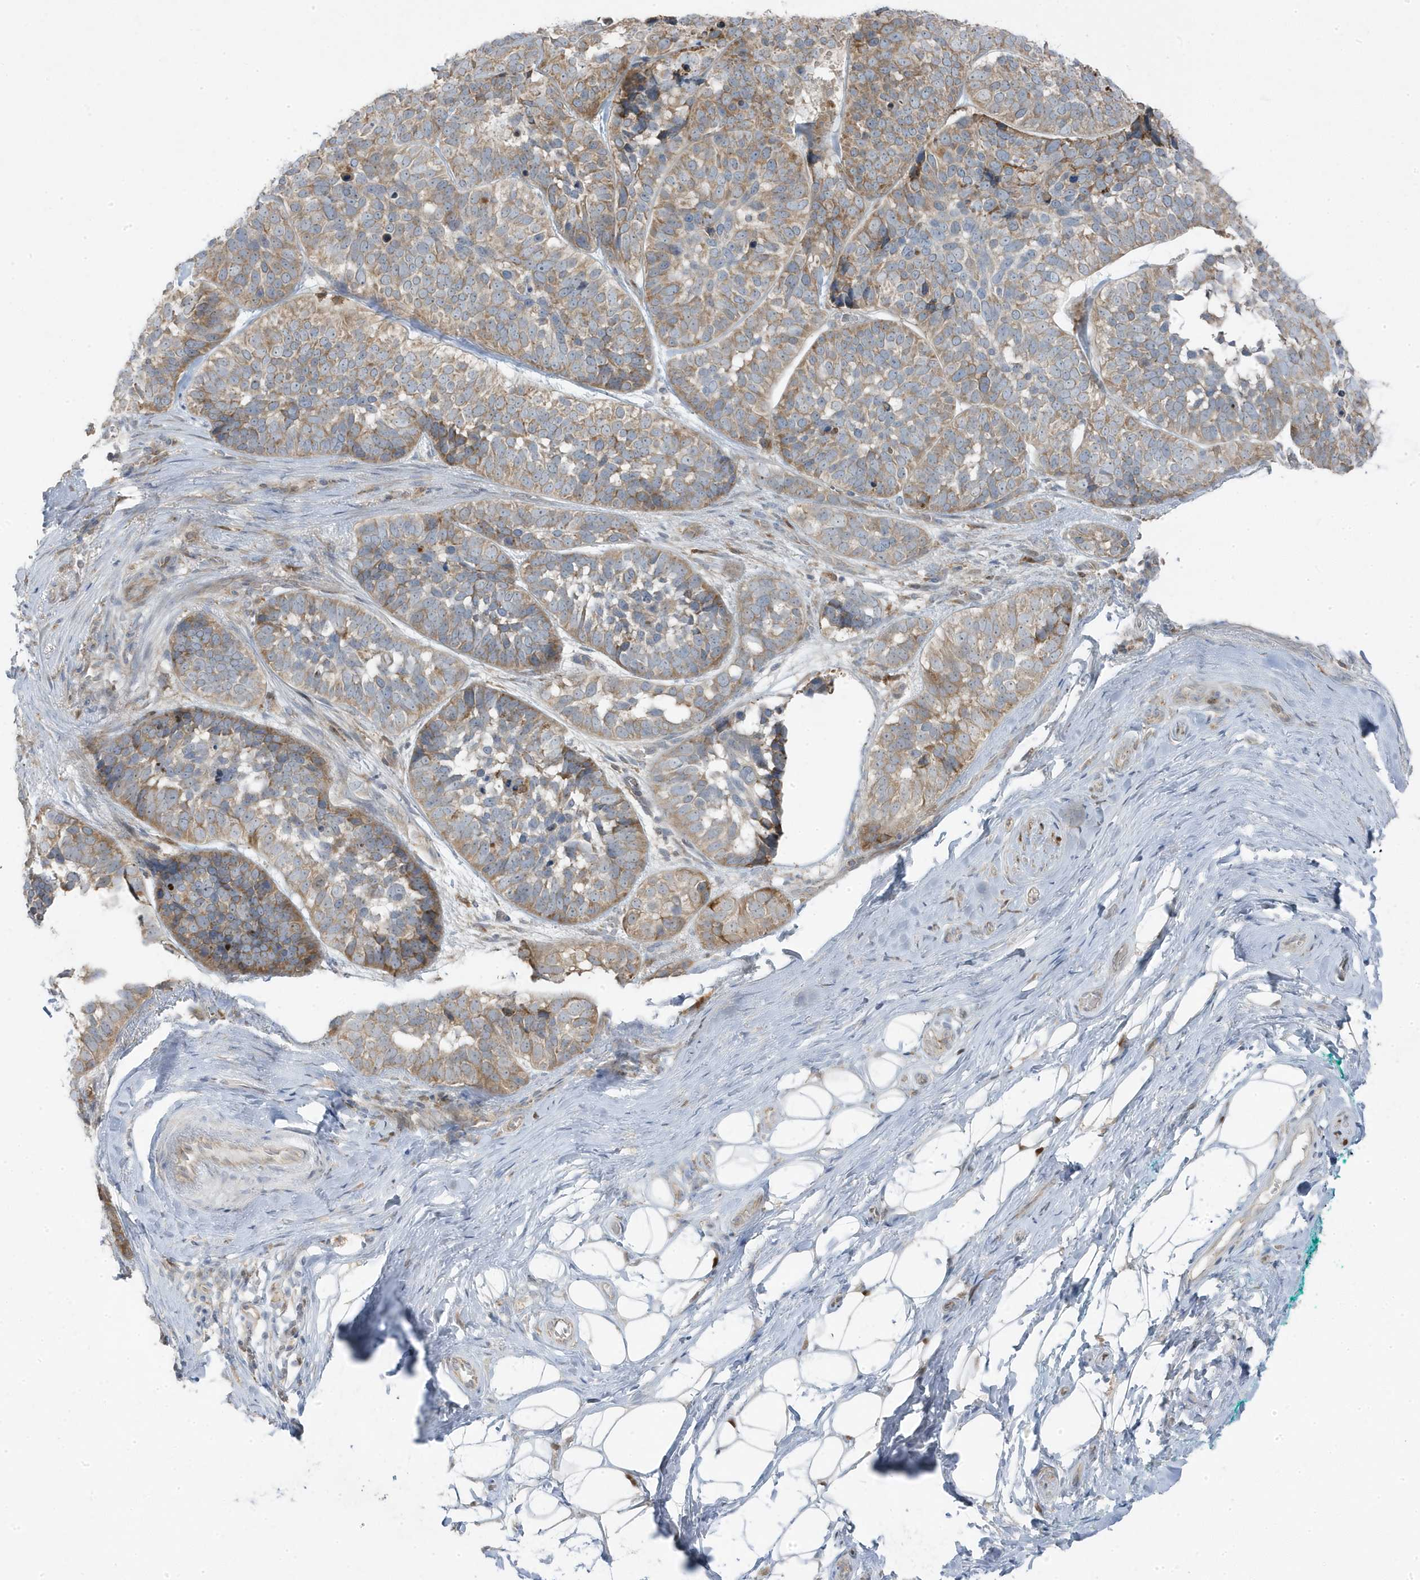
{"staining": {"intensity": "moderate", "quantity": ">75%", "location": "cytoplasmic/membranous"}, "tissue": "skin cancer", "cell_type": "Tumor cells", "image_type": "cancer", "snomed": [{"axis": "morphology", "description": "Basal cell carcinoma"}, {"axis": "topography", "description": "Skin"}], "caption": "The photomicrograph displays staining of skin cancer, revealing moderate cytoplasmic/membranous protein expression (brown color) within tumor cells. Ihc stains the protein in brown and the nuclei are stained blue.", "gene": "ZNF654", "patient": {"sex": "male", "age": 62}}